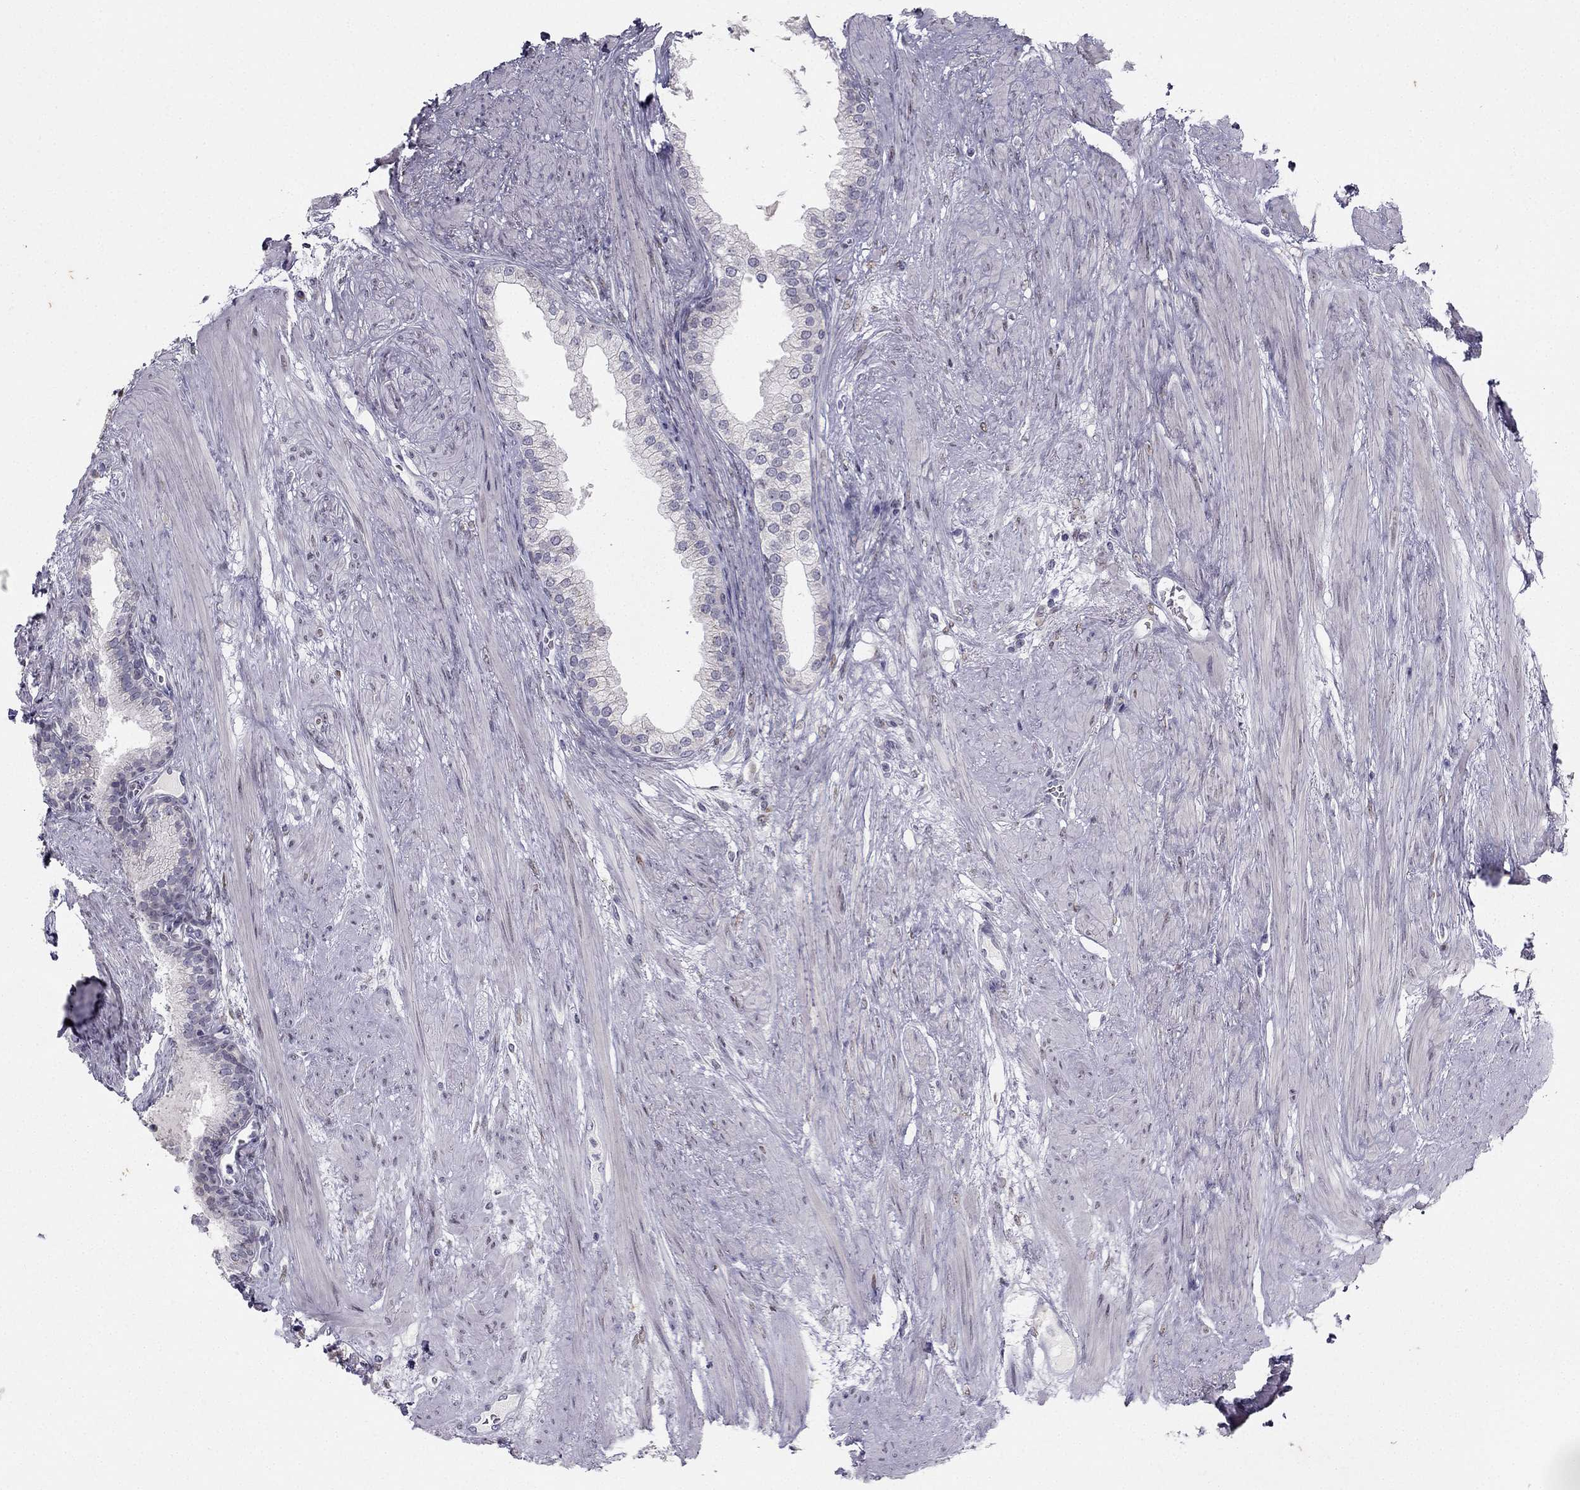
{"staining": {"intensity": "weak", "quantity": "25%-75%", "location": "cytoplasmic/membranous"}, "tissue": "prostate cancer", "cell_type": "Tumor cells", "image_type": "cancer", "snomed": [{"axis": "morphology", "description": "Adenocarcinoma, NOS"}, {"axis": "topography", "description": "Prostate"}], "caption": "This micrograph exhibits IHC staining of human adenocarcinoma (prostate), with low weak cytoplasmic/membranous expression in about 25%-75% of tumor cells.", "gene": "TRPS1", "patient": {"sex": "male", "age": 69}}